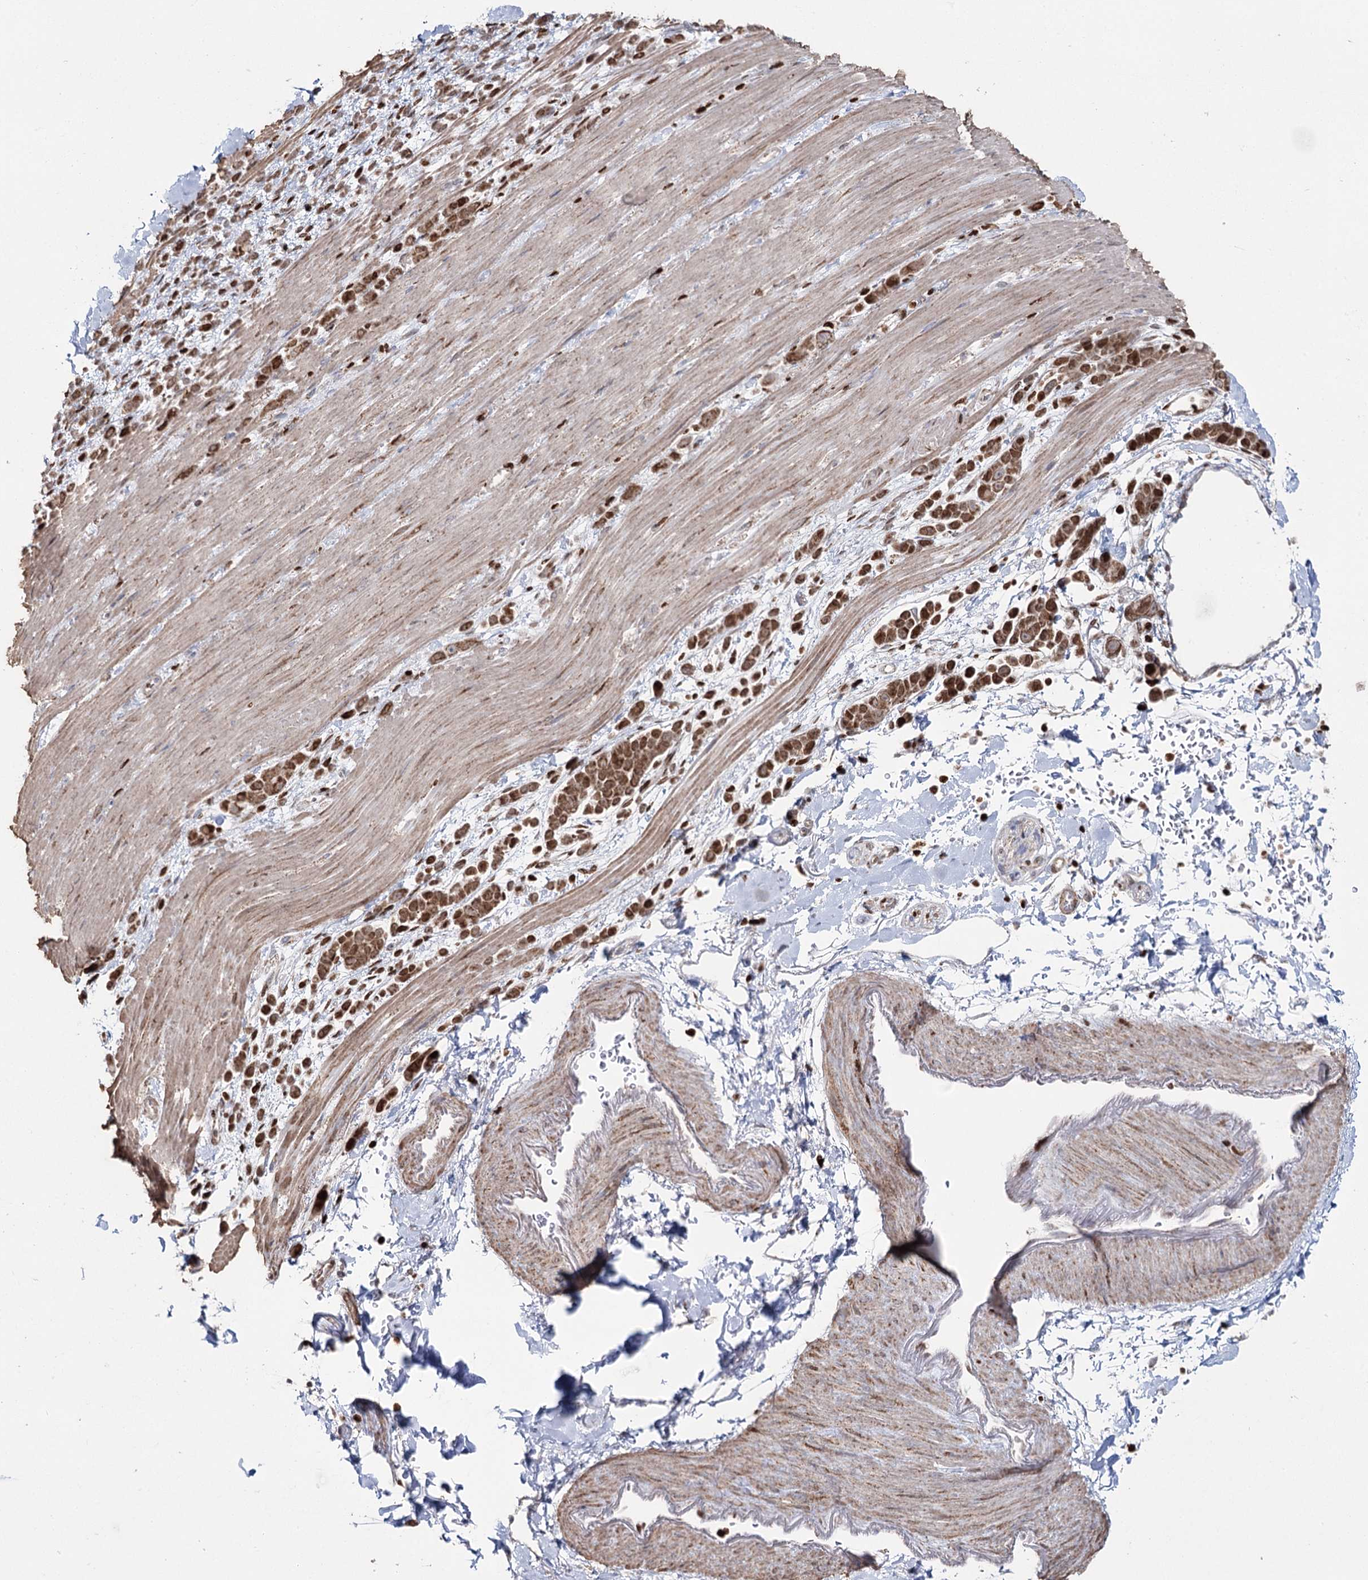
{"staining": {"intensity": "moderate", "quantity": ">75%", "location": "cytoplasmic/membranous,nuclear"}, "tissue": "pancreatic cancer", "cell_type": "Tumor cells", "image_type": "cancer", "snomed": [{"axis": "morphology", "description": "Normal tissue, NOS"}, {"axis": "morphology", "description": "Adenocarcinoma, NOS"}, {"axis": "topography", "description": "Pancreas"}], "caption": "The immunohistochemical stain labels moderate cytoplasmic/membranous and nuclear expression in tumor cells of pancreatic adenocarcinoma tissue.", "gene": "PDHX", "patient": {"sex": "female", "age": 64}}